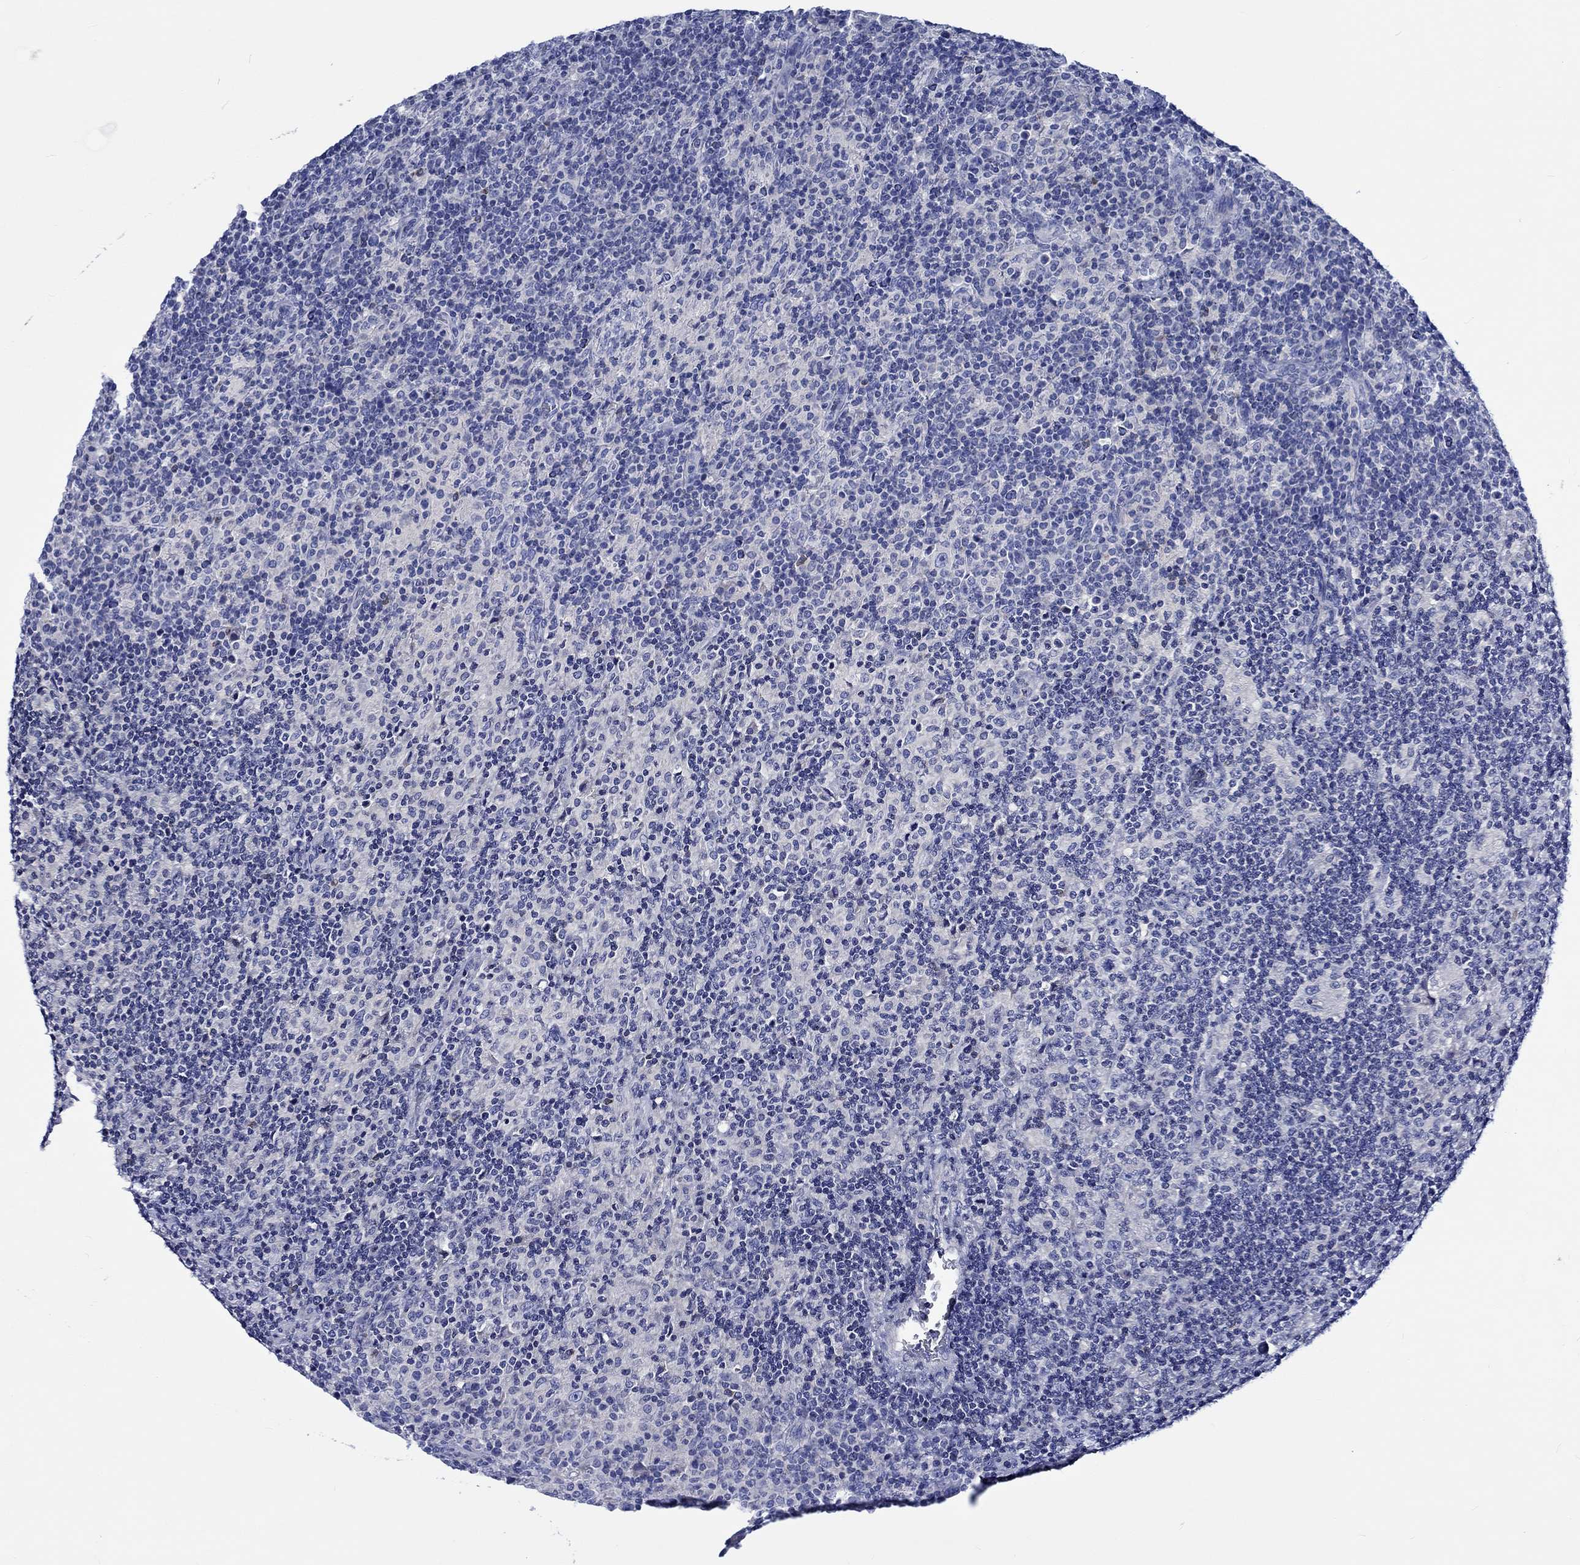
{"staining": {"intensity": "negative", "quantity": "none", "location": "none"}, "tissue": "lymphoma", "cell_type": "Tumor cells", "image_type": "cancer", "snomed": [{"axis": "morphology", "description": "Hodgkin's disease, NOS"}, {"axis": "topography", "description": "Lymph node"}], "caption": "Photomicrograph shows no significant protein expression in tumor cells of lymphoma. (DAB (3,3'-diaminobenzidine) immunohistochemistry, high magnification).", "gene": "PTPRN2", "patient": {"sex": "male", "age": 70}}